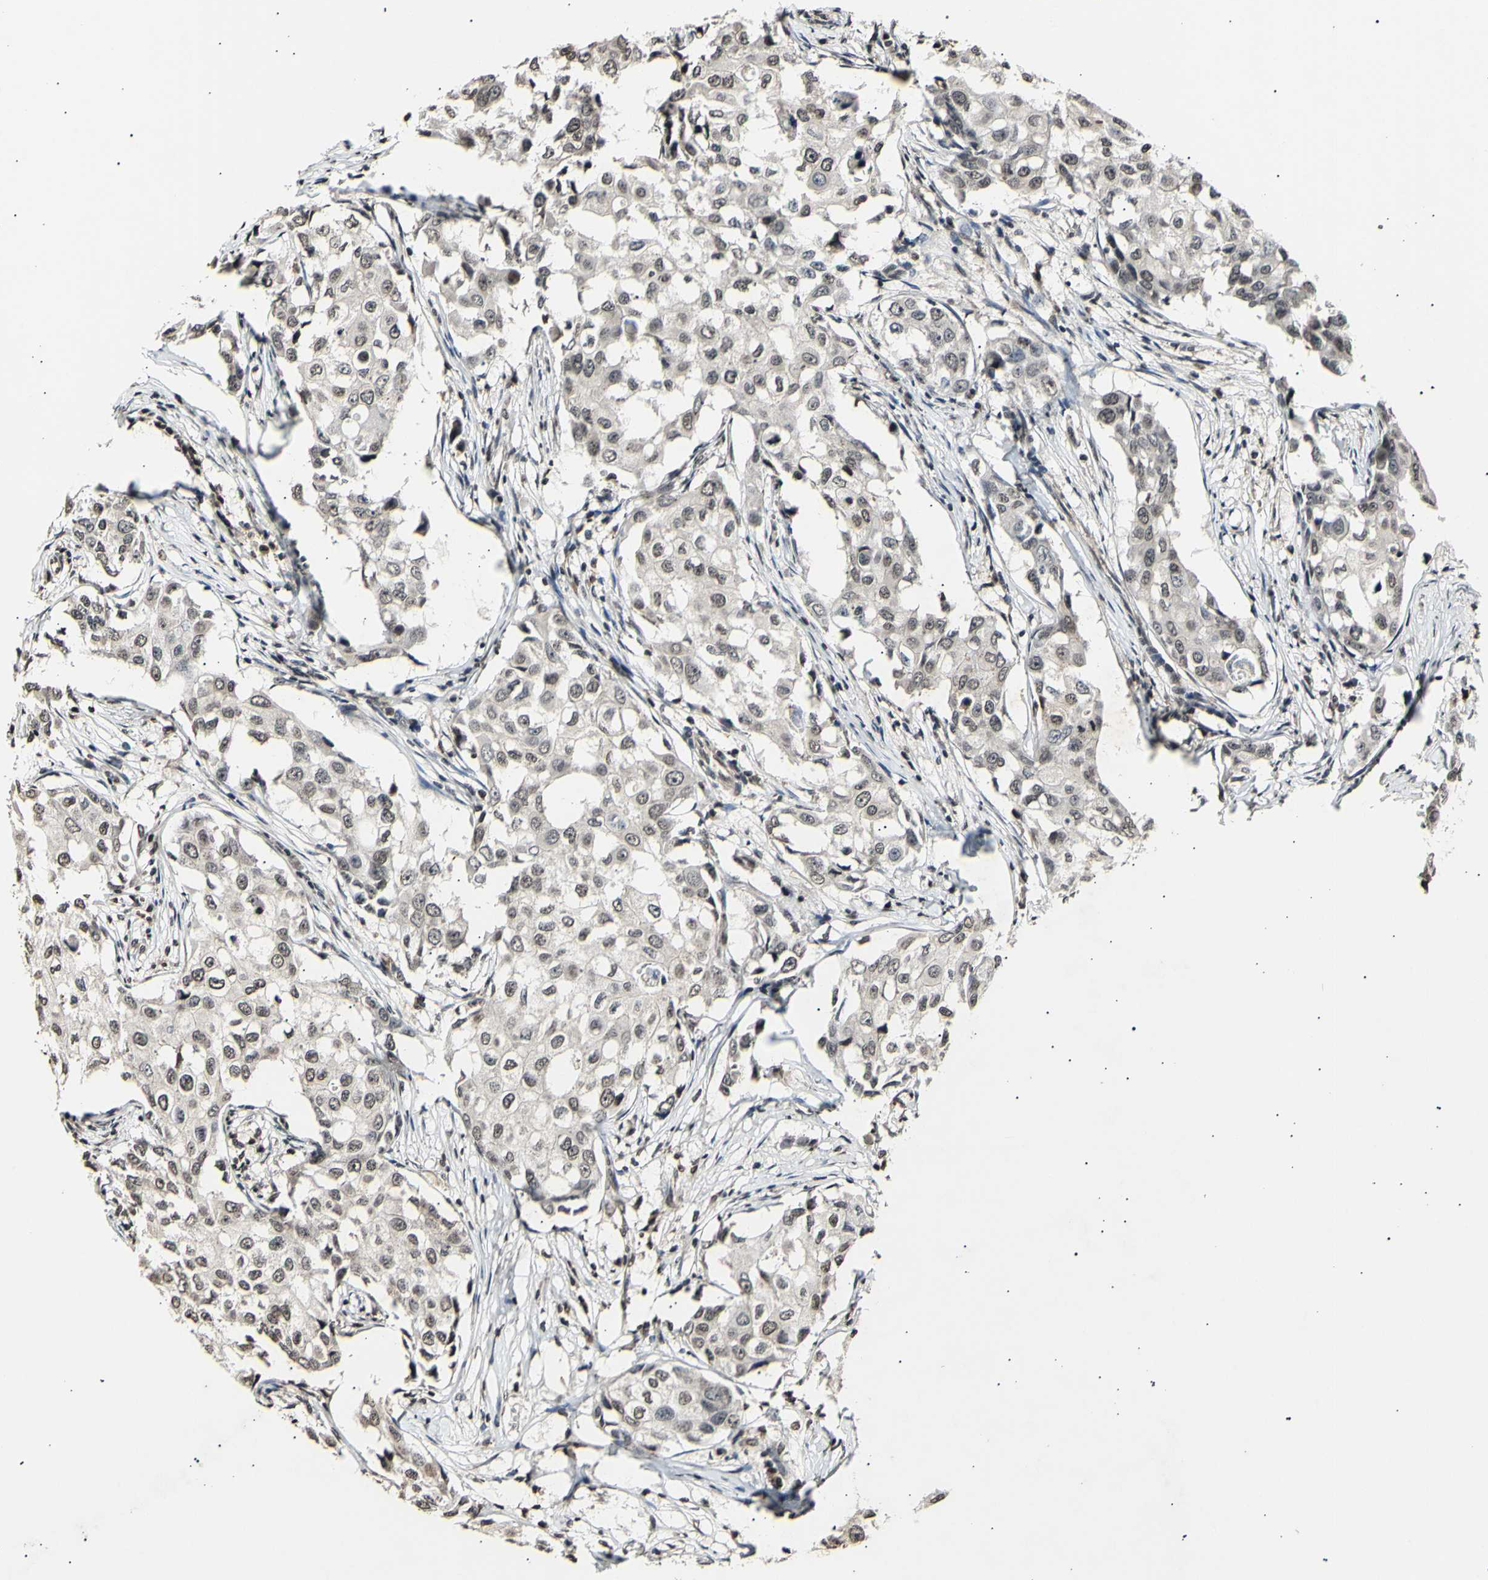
{"staining": {"intensity": "moderate", "quantity": ">75%", "location": "cytoplasmic/membranous,nuclear"}, "tissue": "breast cancer", "cell_type": "Tumor cells", "image_type": "cancer", "snomed": [{"axis": "morphology", "description": "Duct carcinoma"}, {"axis": "topography", "description": "Breast"}], "caption": "IHC photomicrograph of human infiltrating ductal carcinoma (breast) stained for a protein (brown), which demonstrates medium levels of moderate cytoplasmic/membranous and nuclear expression in about >75% of tumor cells.", "gene": "ANAPC7", "patient": {"sex": "female", "age": 27}}